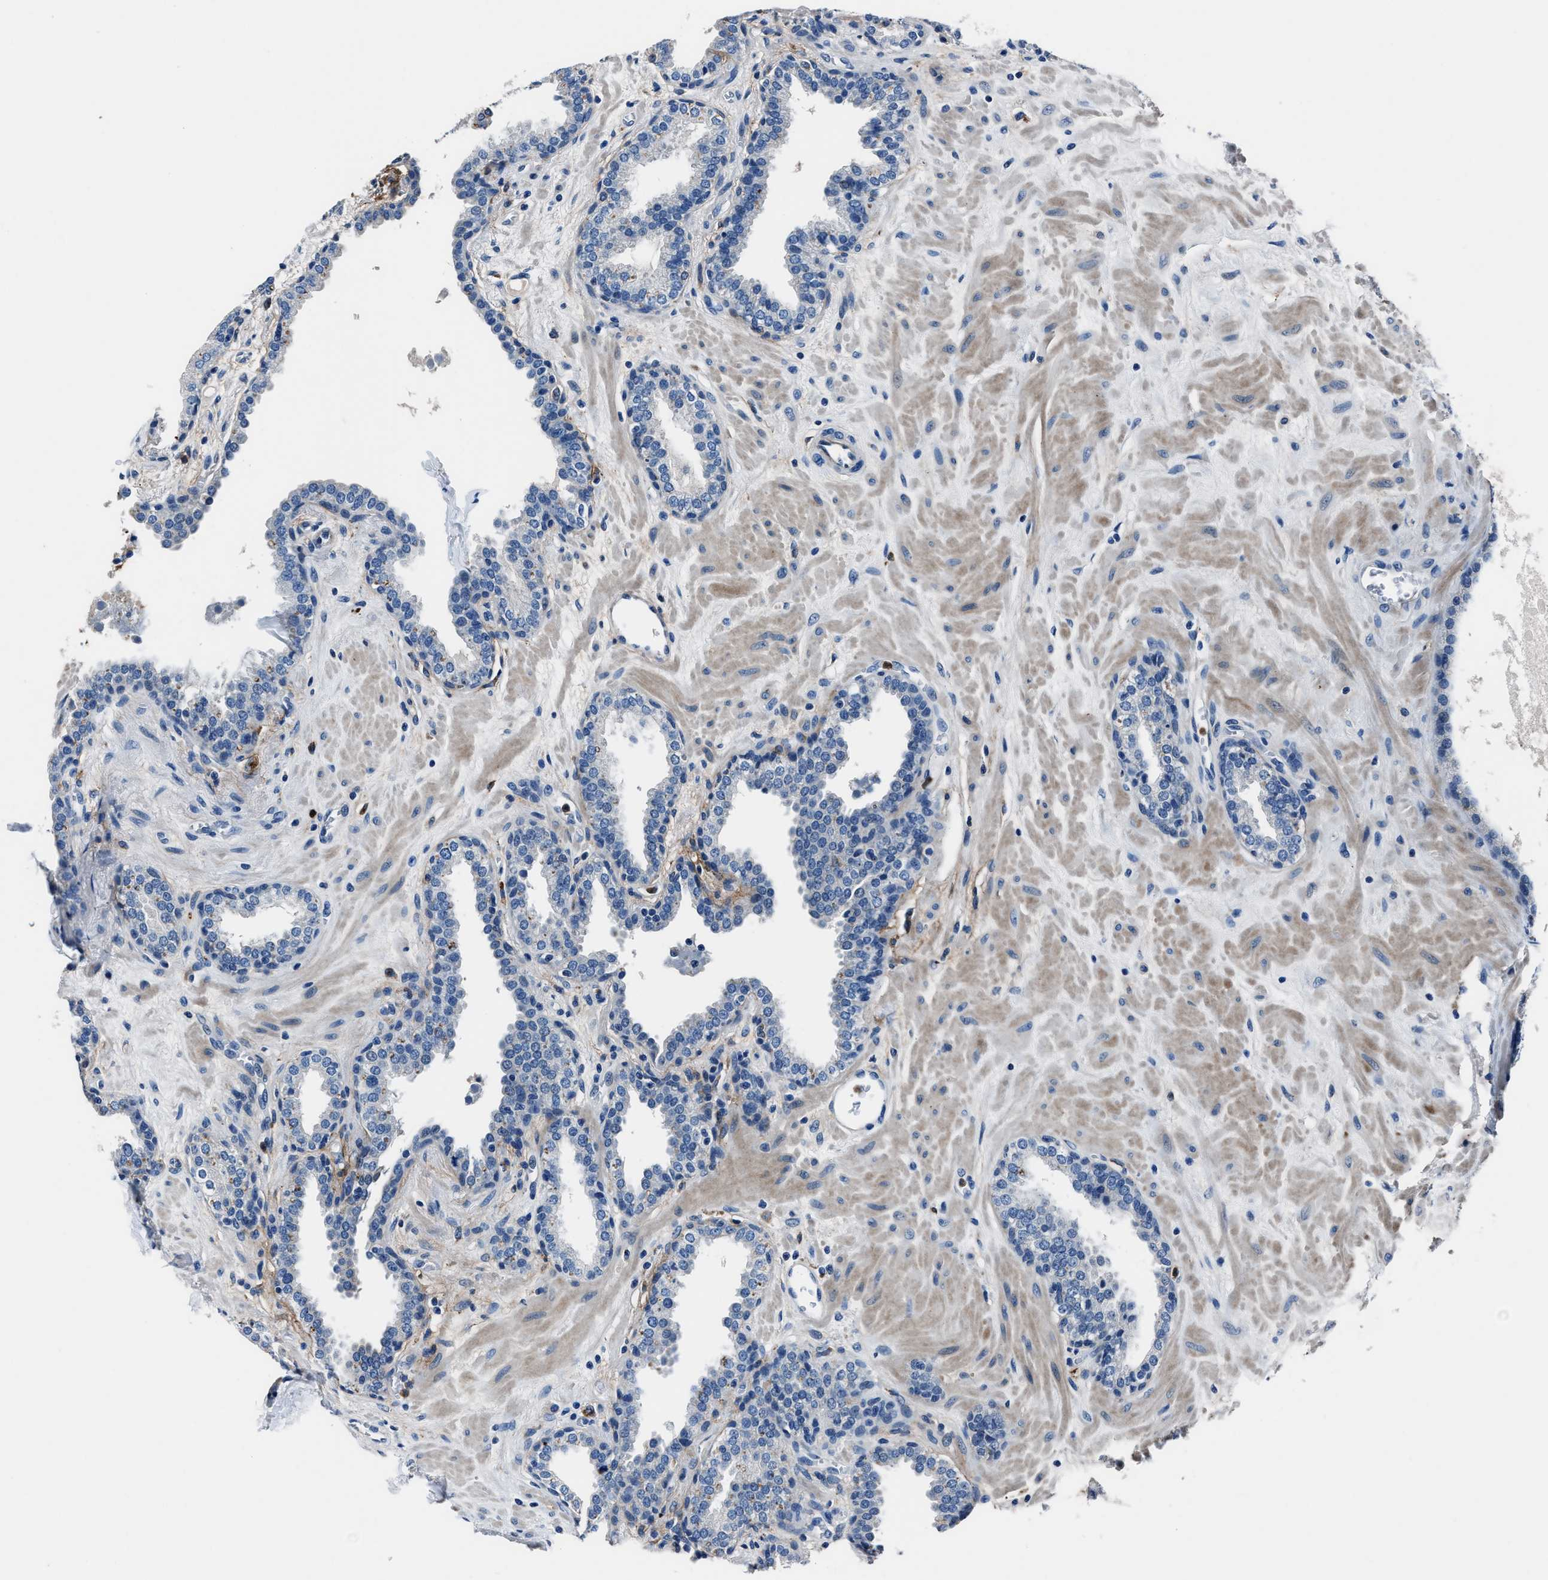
{"staining": {"intensity": "negative", "quantity": "none", "location": "none"}, "tissue": "prostate", "cell_type": "Glandular cells", "image_type": "normal", "snomed": [{"axis": "morphology", "description": "Normal tissue, NOS"}, {"axis": "topography", "description": "Prostate"}], "caption": "This is an immunohistochemistry micrograph of benign prostate. There is no positivity in glandular cells.", "gene": "FGL2", "patient": {"sex": "male", "age": 51}}